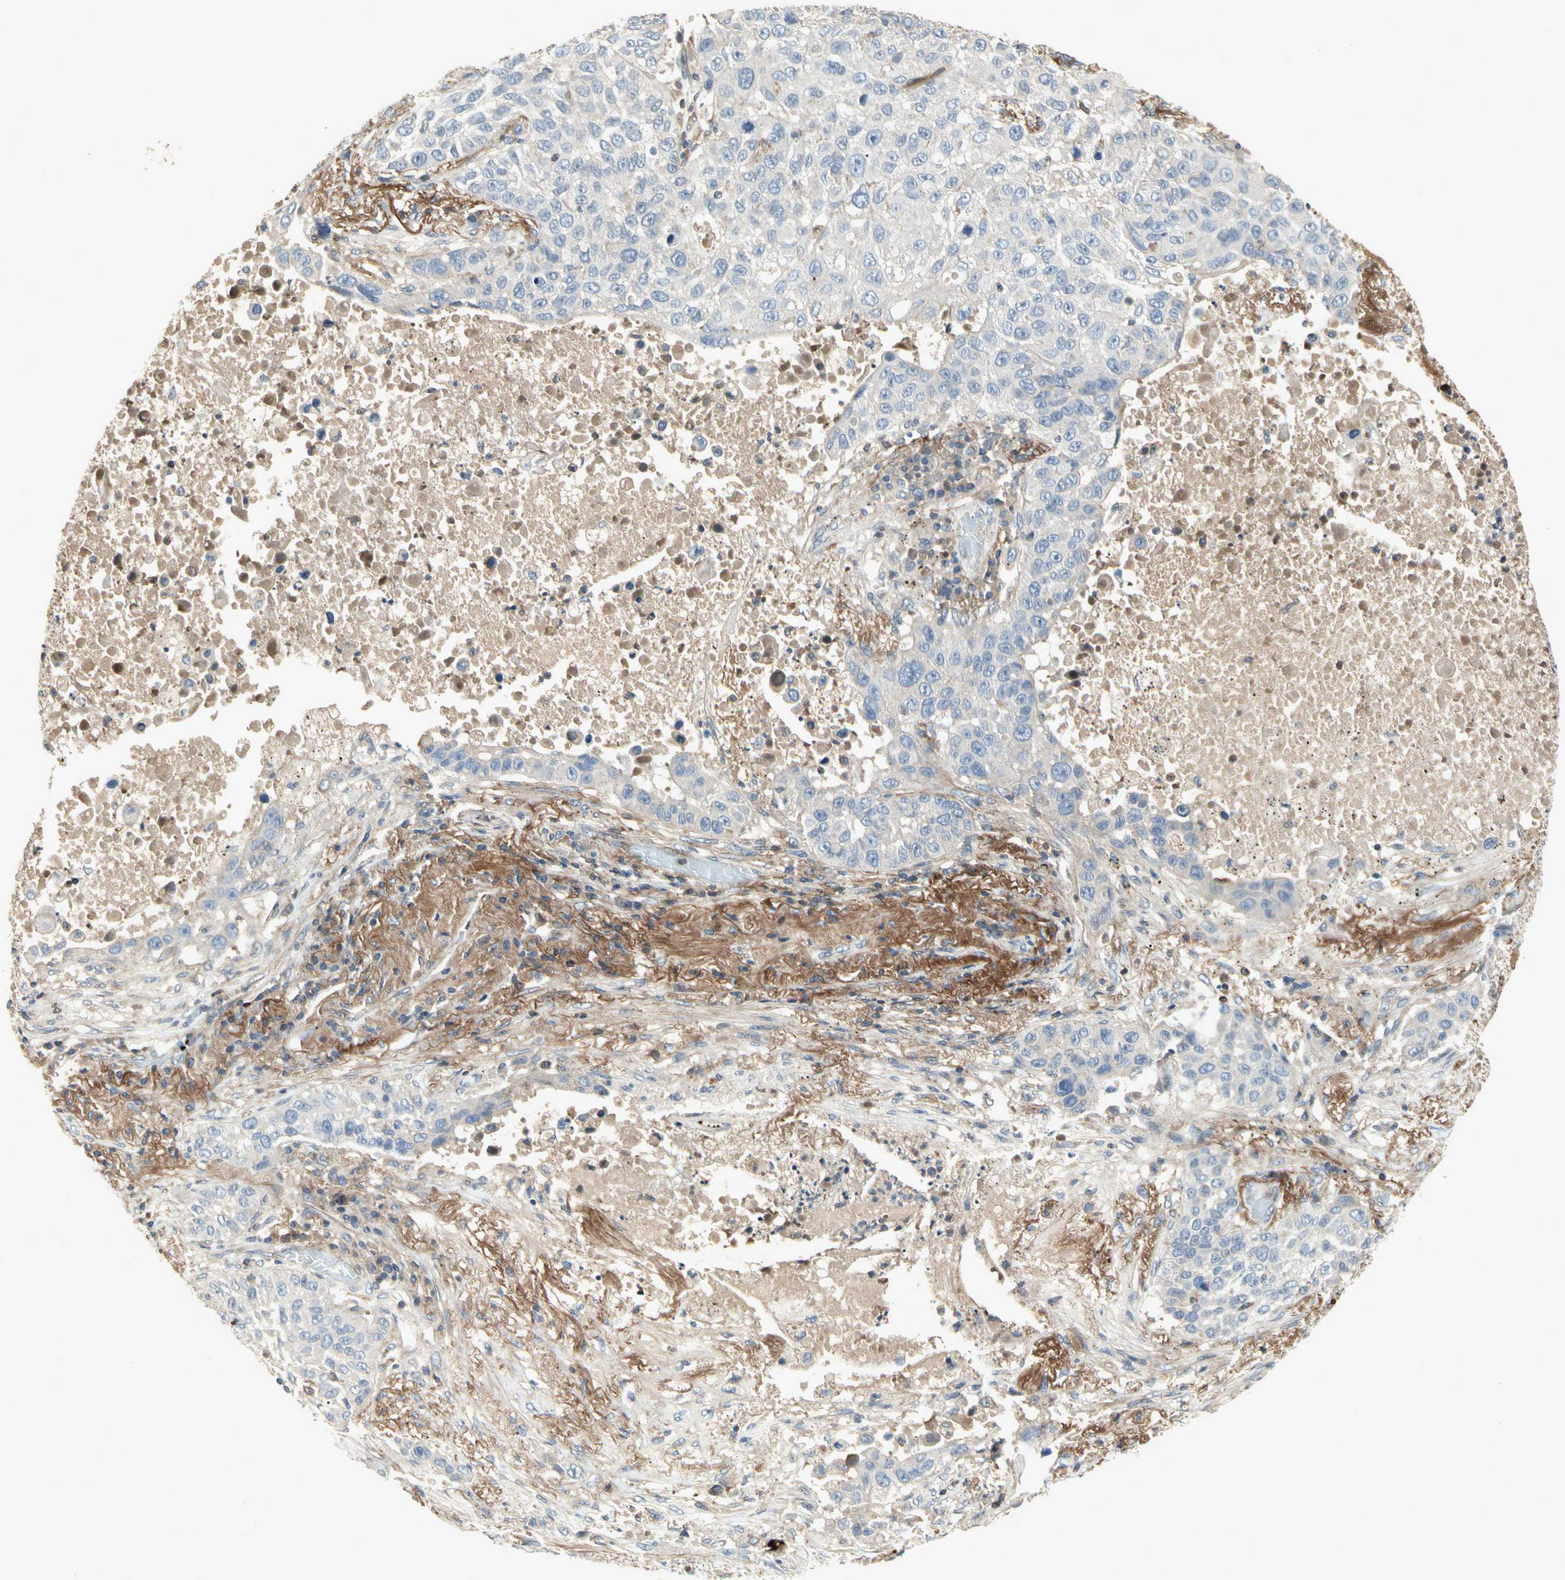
{"staining": {"intensity": "negative", "quantity": "none", "location": "none"}, "tissue": "lung cancer", "cell_type": "Tumor cells", "image_type": "cancer", "snomed": [{"axis": "morphology", "description": "Squamous cell carcinoma, NOS"}, {"axis": "topography", "description": "Lung"}], "caption": "Tumor cells show no significant staining in lung squamous cell carcinoma. (DAB immunohistochemistry (IHC) with hematoxylin counter stain).", "gene": "CRTAC1", "patient": {"sex": "male", "age": 57}}